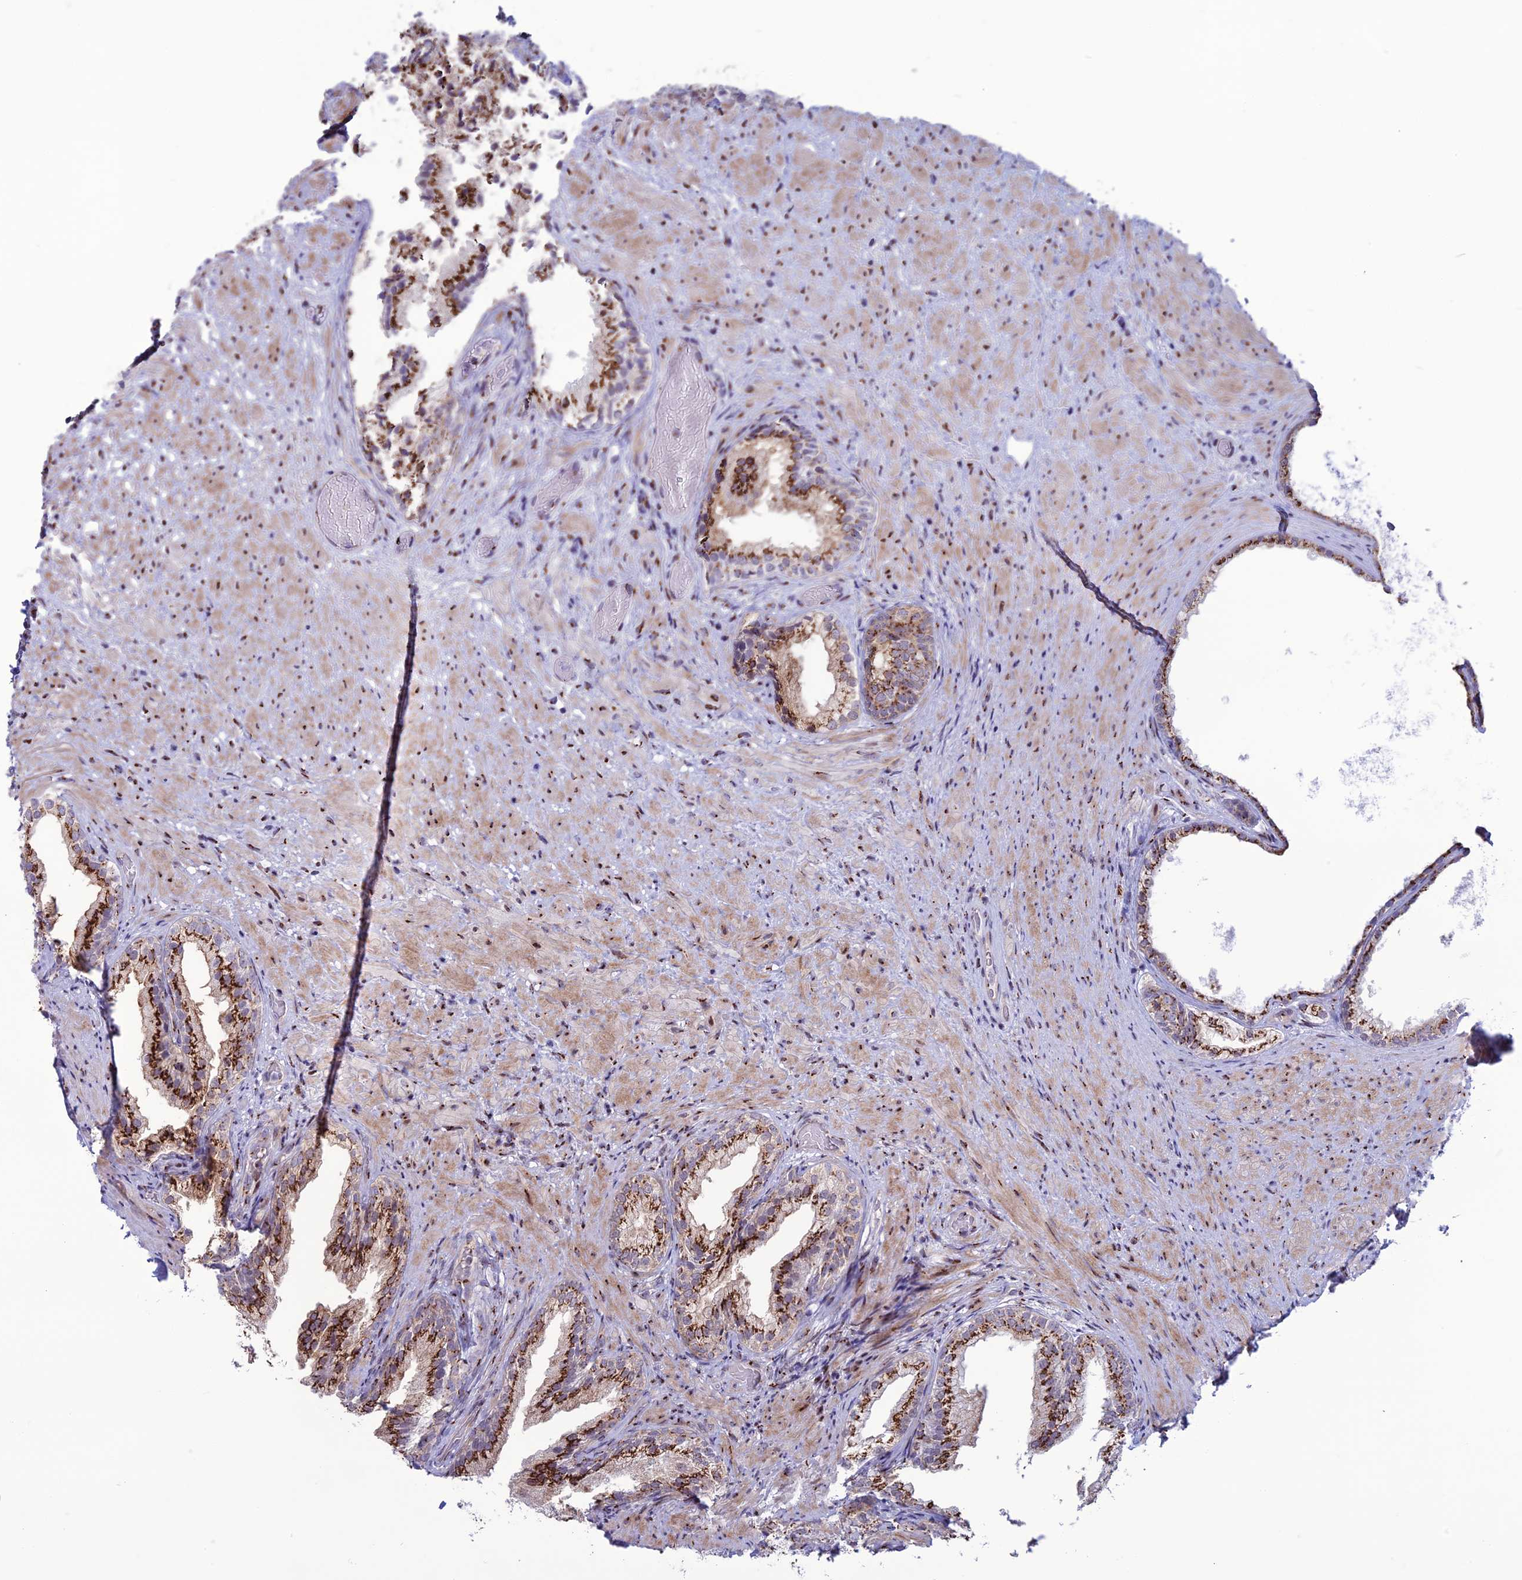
{"staining": {"intensity": "strong", "quantity": ">75%", "location": "cytoplasmic/membranous"}, "tissue": "prostate", "cell_type": "Glandular cells", "image_type": "normal", "snomed": [{"axis": "morphology", "description": "Normal tissue, NOS"}, {"axis": "topography", "description": "Prostate"}], "caption": "Immunohistochemistry (IHC) photomicrograph of normal prostate: prostate stained using immunohistochemistry (IHC) reveals high levels of strong protein expression localized specifically in the cytoplasmic/membranous of glandular cells, appearing as a cytoplasmic/membranous brown color.", "gene": "PLEKHA4", "patient": {"sex": "male", "age": 76}}